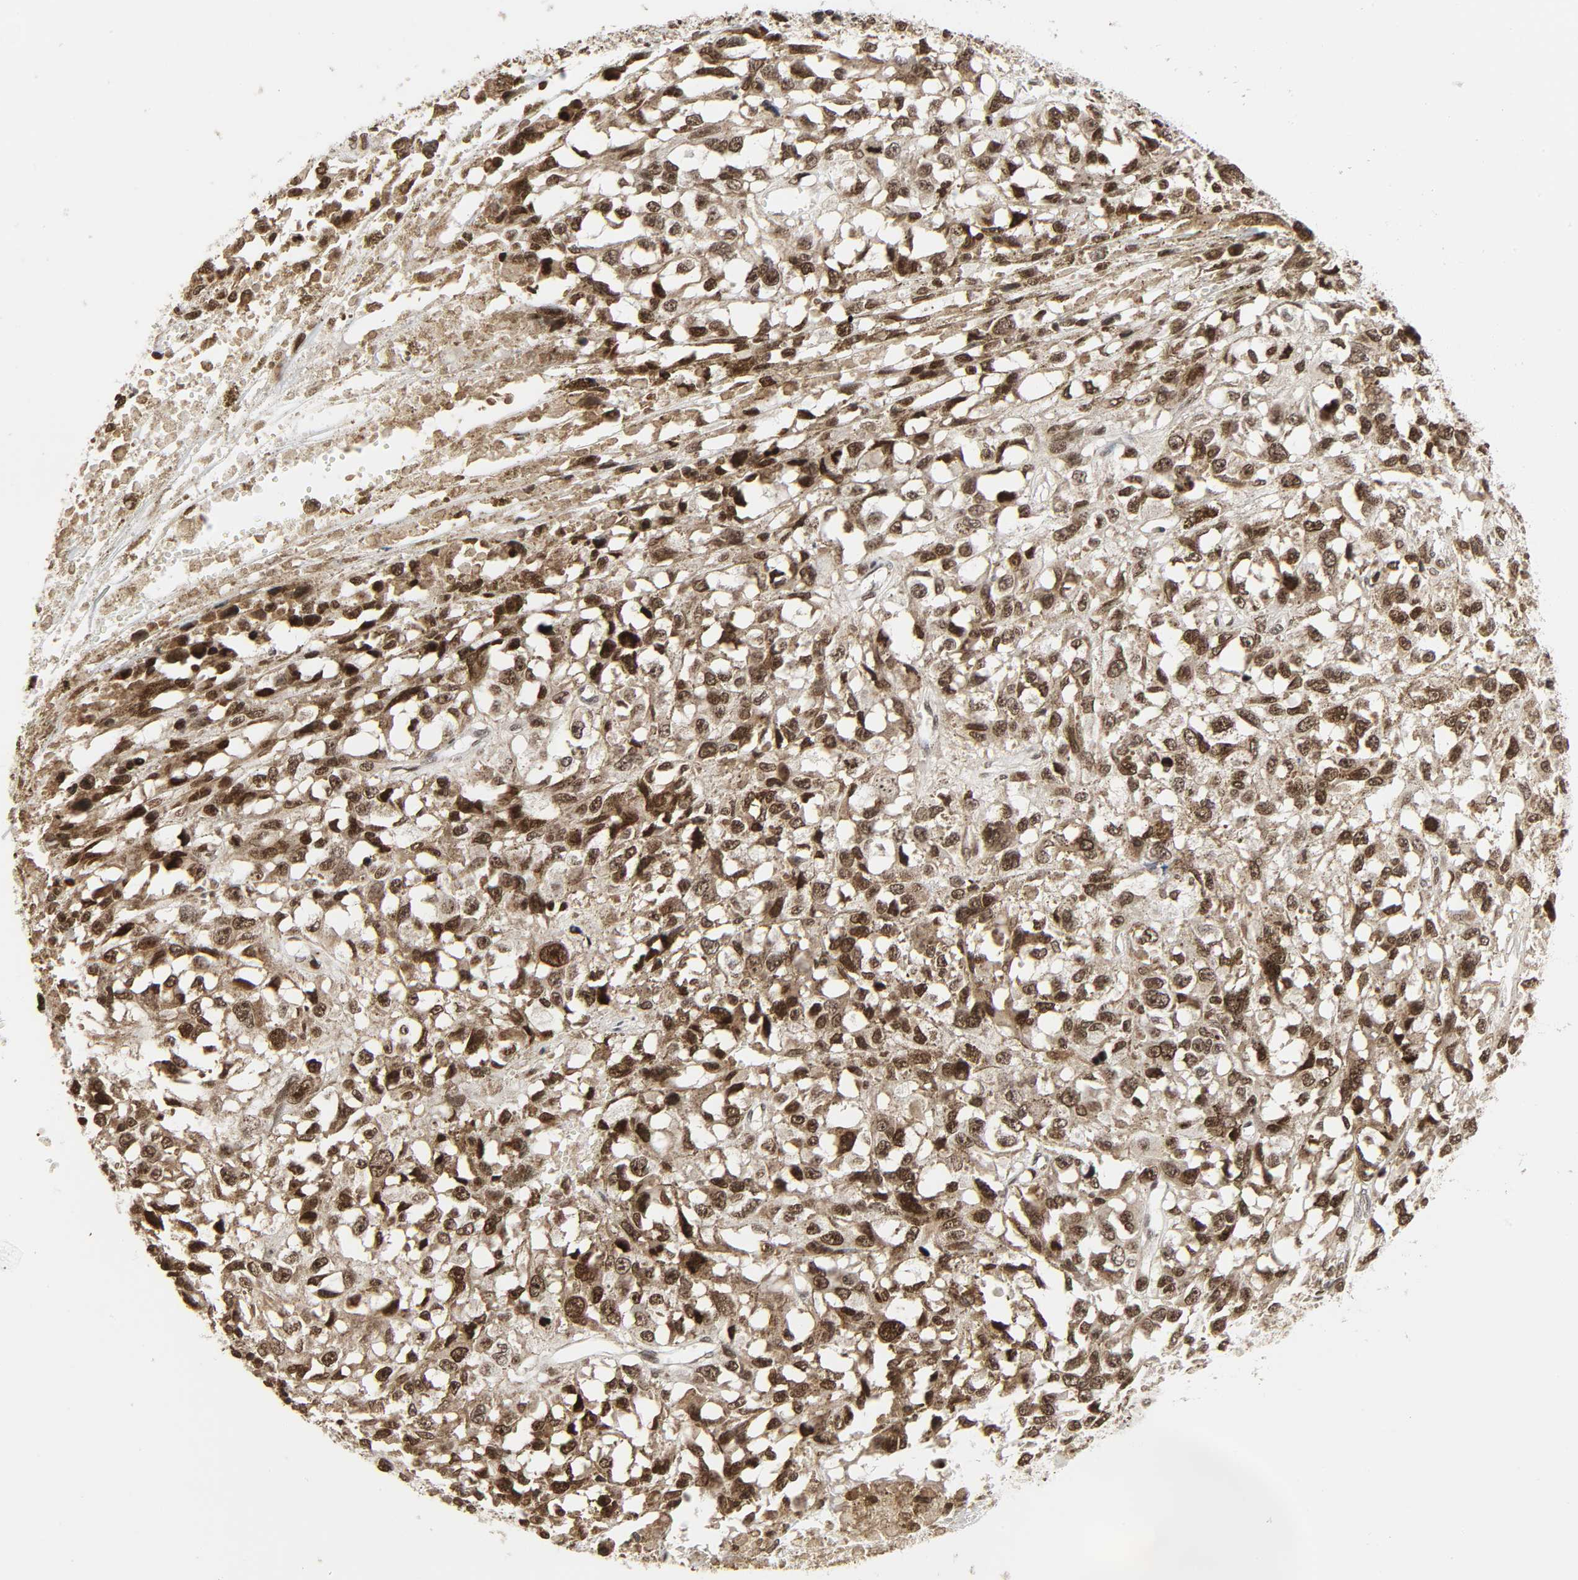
{"staining": {"intensity": "moderate", "quantity": ">75%", "location": "cytoplasmic/membranous,nuclear"}, "tissue": "melanoma", "cell_type": "Tumor cells", "image_type": "cancer", "snomed": [{"axis": "morphology", "description": "Malignant melanoma, Metastatic site"}, {"axis": "topography", "description": "Lymph node"}], "caption": "Immunohistochemical staining of malignant melanoma (metastatic site) exhibits medium levels of moderate cytoplasmic/membranous and nuclear protein expression in approximately >75% of tumor cells. The protein of interest is stained brown, and the nuclei are stained in blue (DAB IHC with brightfield microscopy, high magnification).", "gene": "XRCC1", "patient": {"sex": "male", "age": 59}}